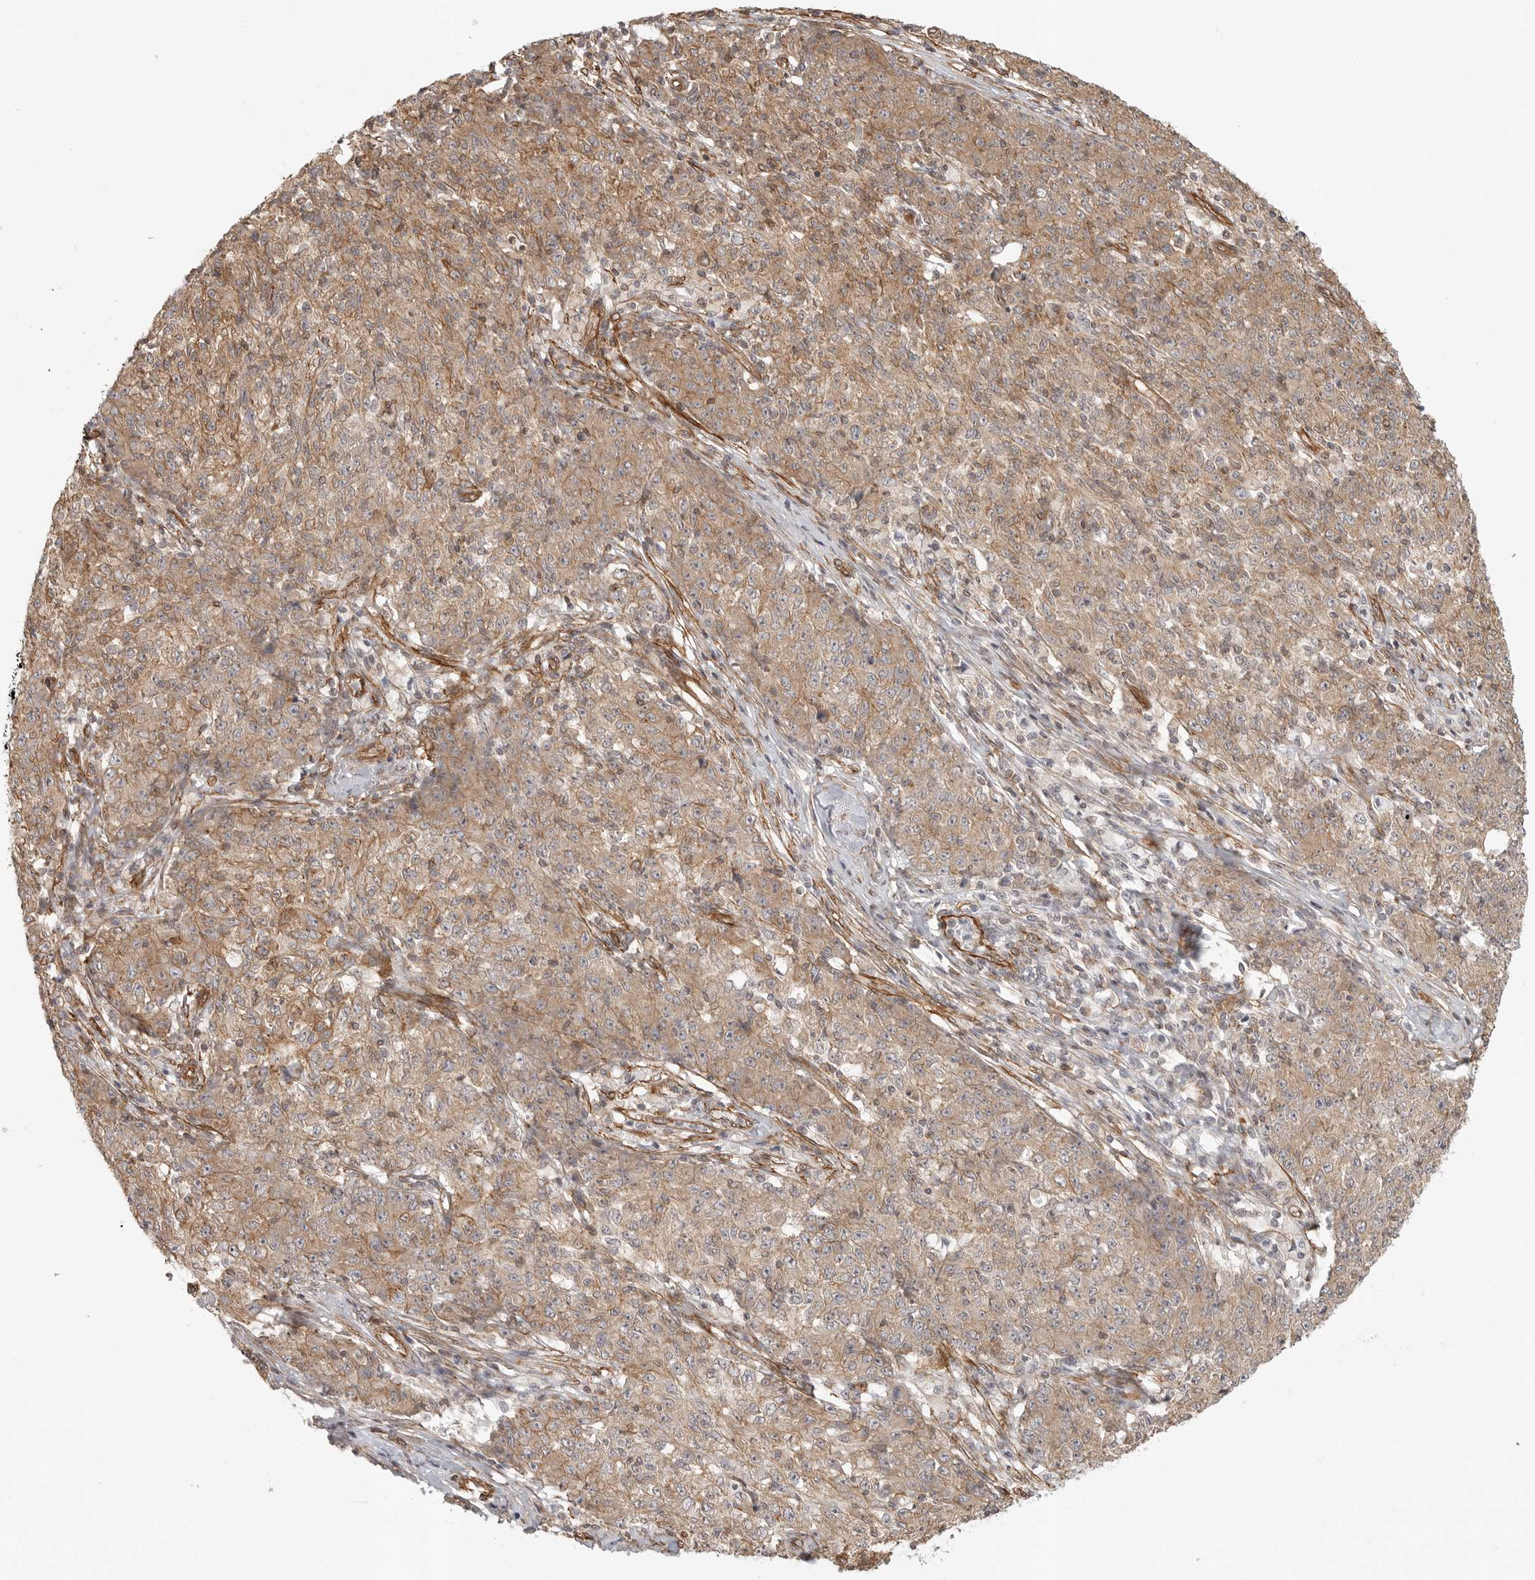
{"staining": {"intensity": "weak", "quantity": ">75%", "location": "cytoplasmic/membranous"}, "tissue": "ovarian cancer", "cell_type": "Tumor cells", "image_type": "cancer", "snomed": [{"axis": "morphology", "description": "Carcinoma, endometroid"}, {"axis": "topography", "description": "Ovary"}], "caption": "Immunohistochemistry (IHC) photomicrograph of ovarian endometroid carcinoma stained for a protein (brown), which shows low levels of weak cytoplasmic/membranous expression in about >75% of tumor cells.", "gene": "ATOH7", "patient": {"sex": "female", "age": 42}}